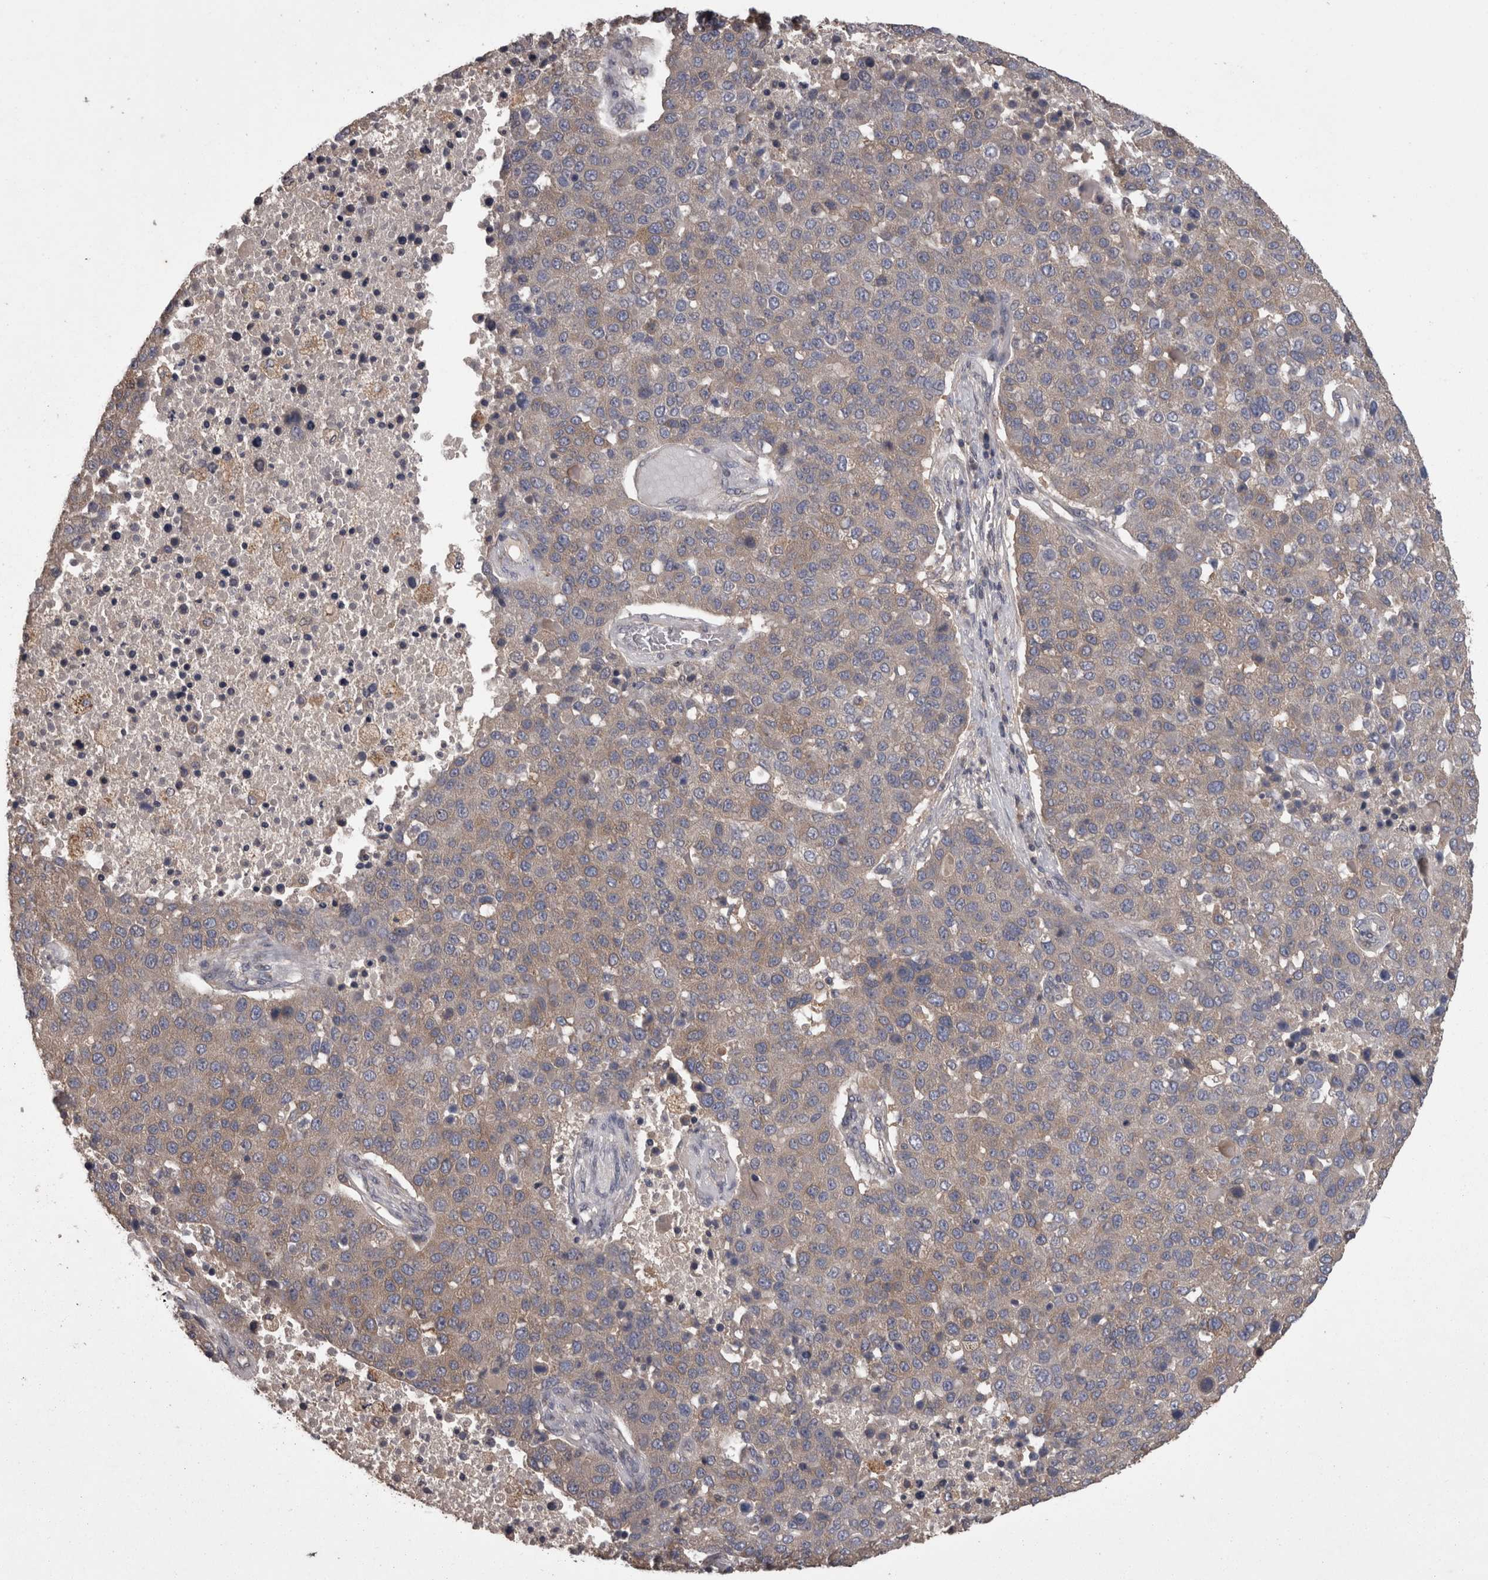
{"staining": {"intensity": "weak", "quantity": "25%-75%", "location": "cytoplasmic/membranous"}, "tissue": "pancreatic cancer", "cell_type": "Tumor cells", "image_type": "cancer", "snomed": [{"axis": "morphology", "description": "Adenocarcinoma, NOS"}, {"axis": "topography", "description": "Pancreas"}], "caption": "A micrograph of pancreatic adenocarcinoma stained for a protein reveals weak cytoplasmic/membranous brown staining in tumor cells.", "gene": "PCM1", "patient": {"sex": "female", "age": 61}}